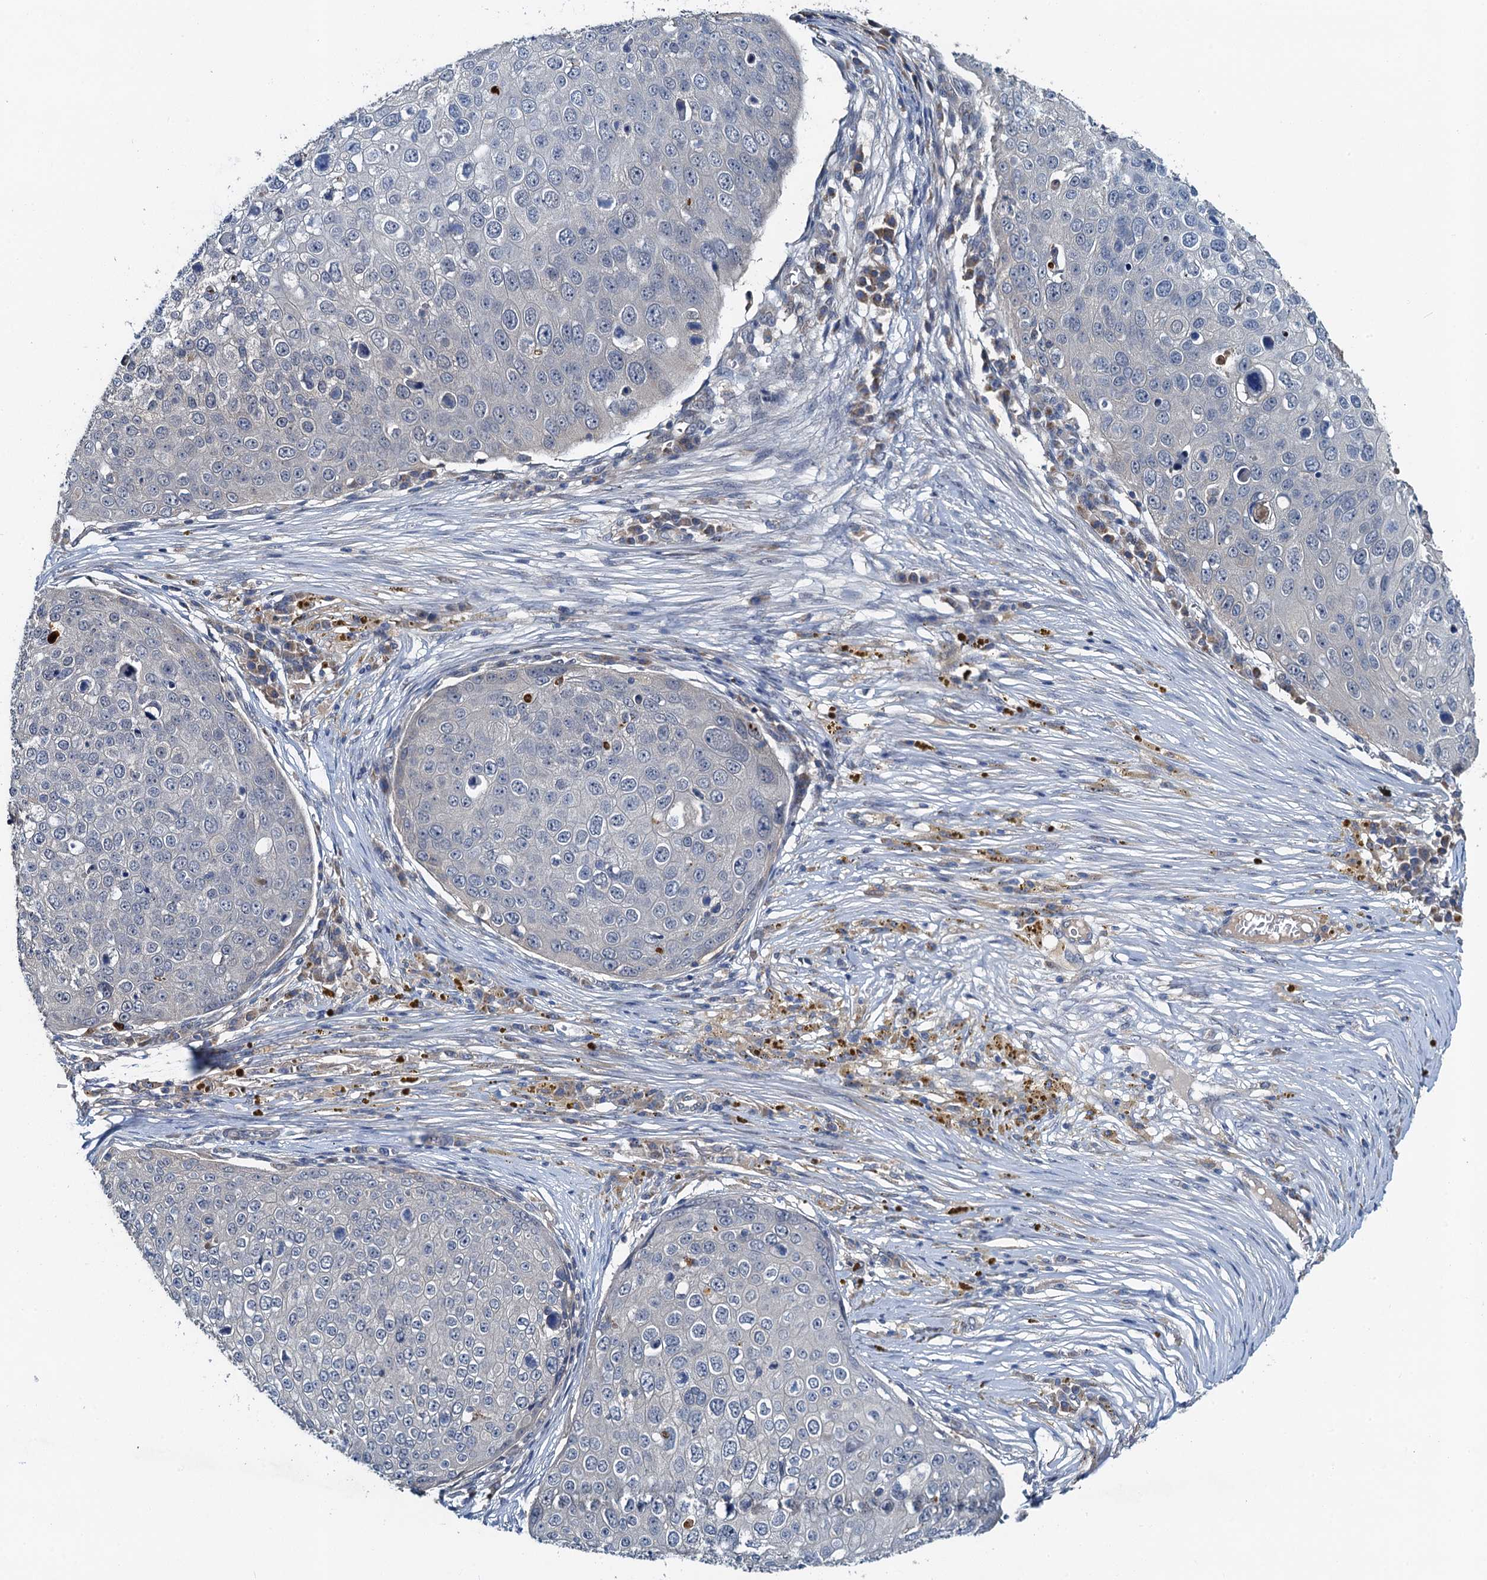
{"staining": {"intensity": "negative", "quantity": "none", "location": "none"}, "tissue": "skin cancer", "cell_type": "Tumor cells", "image_type": "cancer", "snomed": [{"axis": "morphology", "description": "Squamous cell carcinoma, NOS"}, {"axis": "topography", "description": "Skin"}], "caption": "A micrograph of skin cancer (squamous cell carcinoma) stained for a protein reveals no brown staining in tumor cells.", "gene": "ZNF606", "patient": {"sex": "male", "age": 71}}